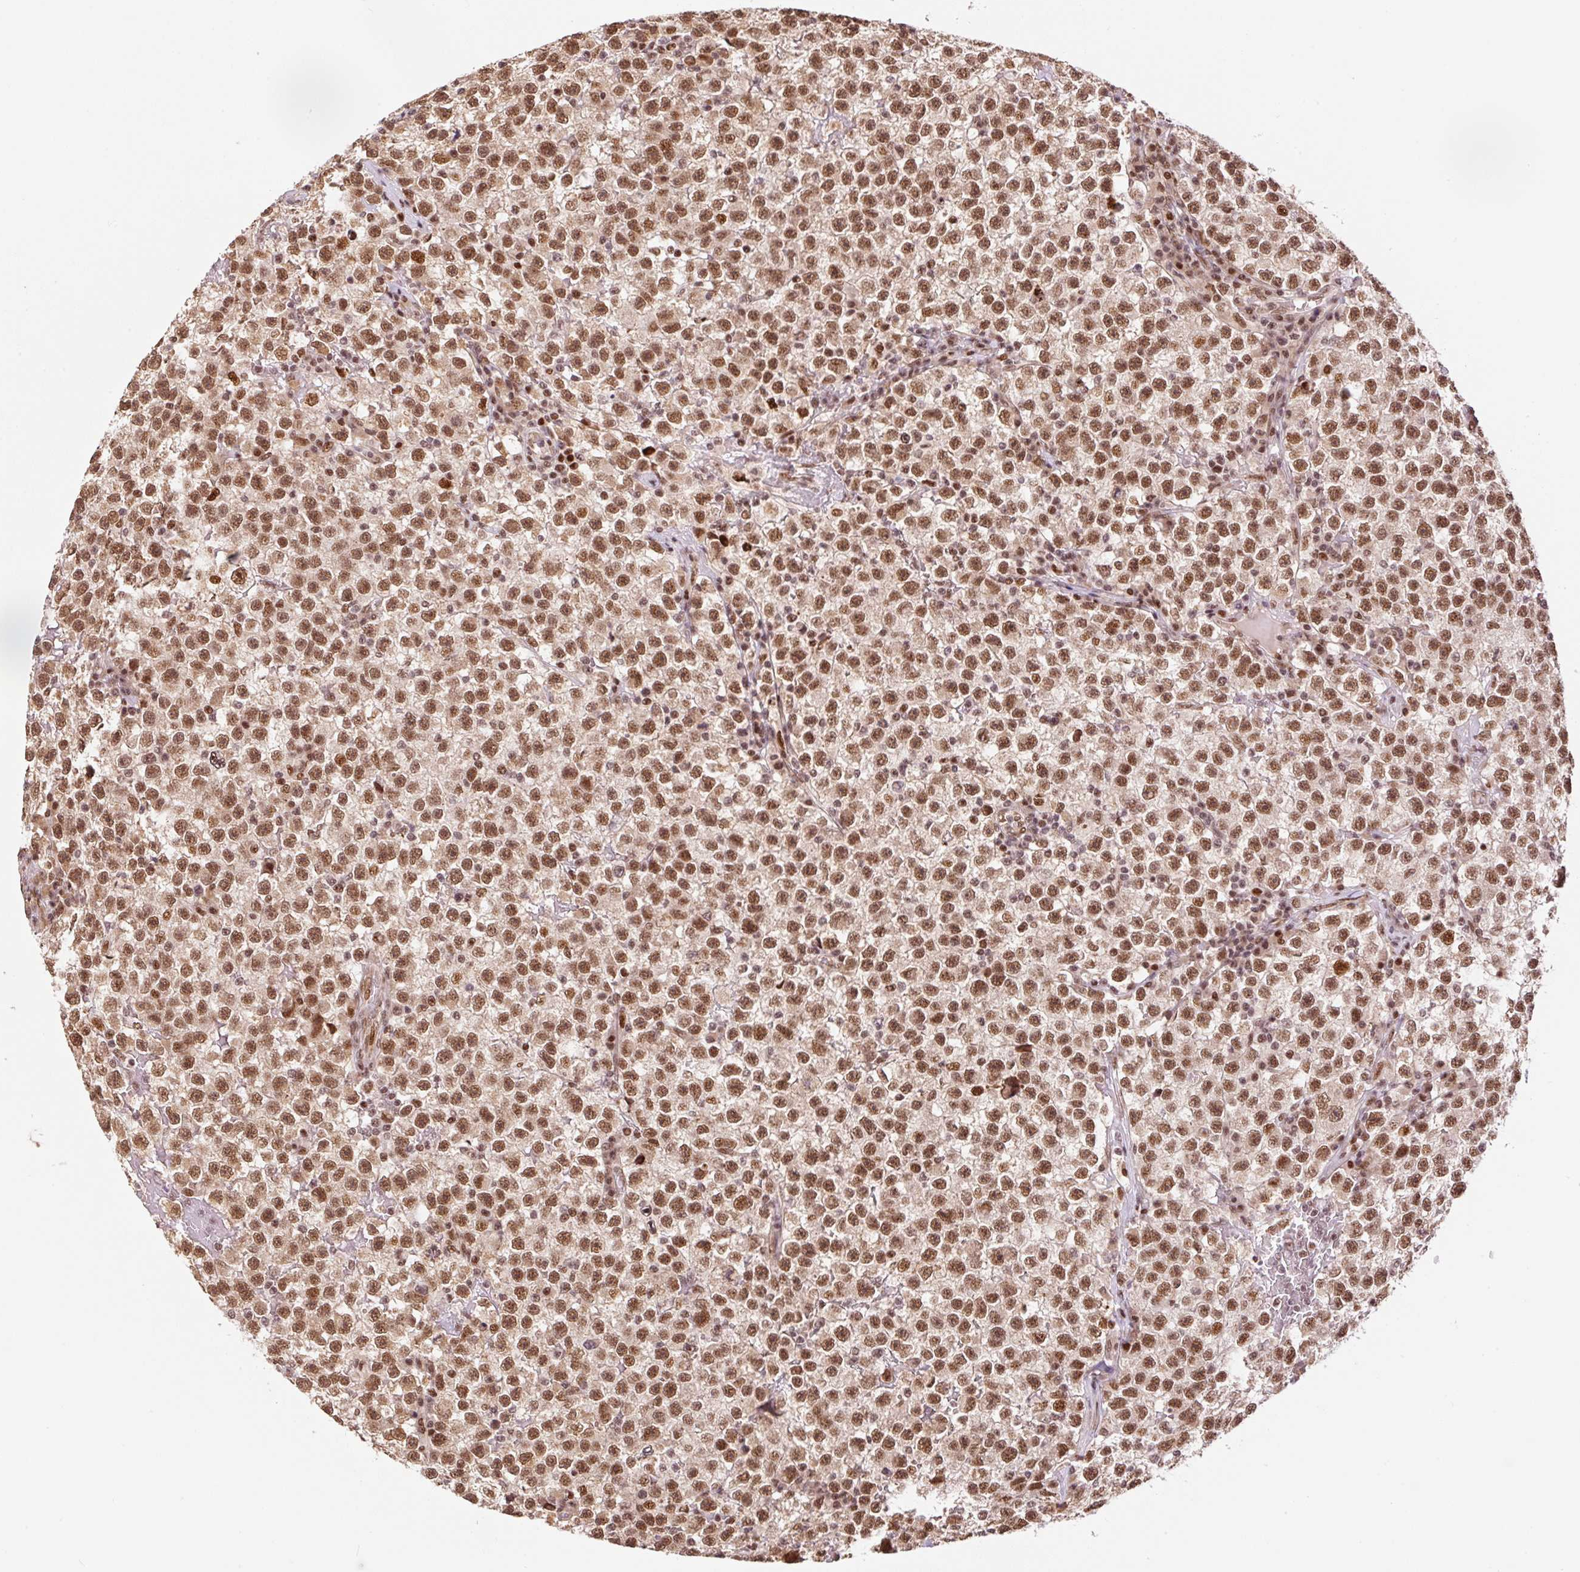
{"staining": {"intensity": "moderate", "quantity": ">75%", "location": "nuclear"}, "tissue": "testis cancer", "cell_type": "Tumor cells", "image_type": "cancer", "snomed": [{"axis": "morphology", "description": "Seminoma, NOS"}, {"axis": "topography", "description": "Testis"}], "caption": "Moderate nuclear expression for a protein is identified in about >75% of tumor cells of testis seminoma using immunohistochemistry (IHC).", "gene": "INTS8", "patient": {"sex": "male", "age": 22}}